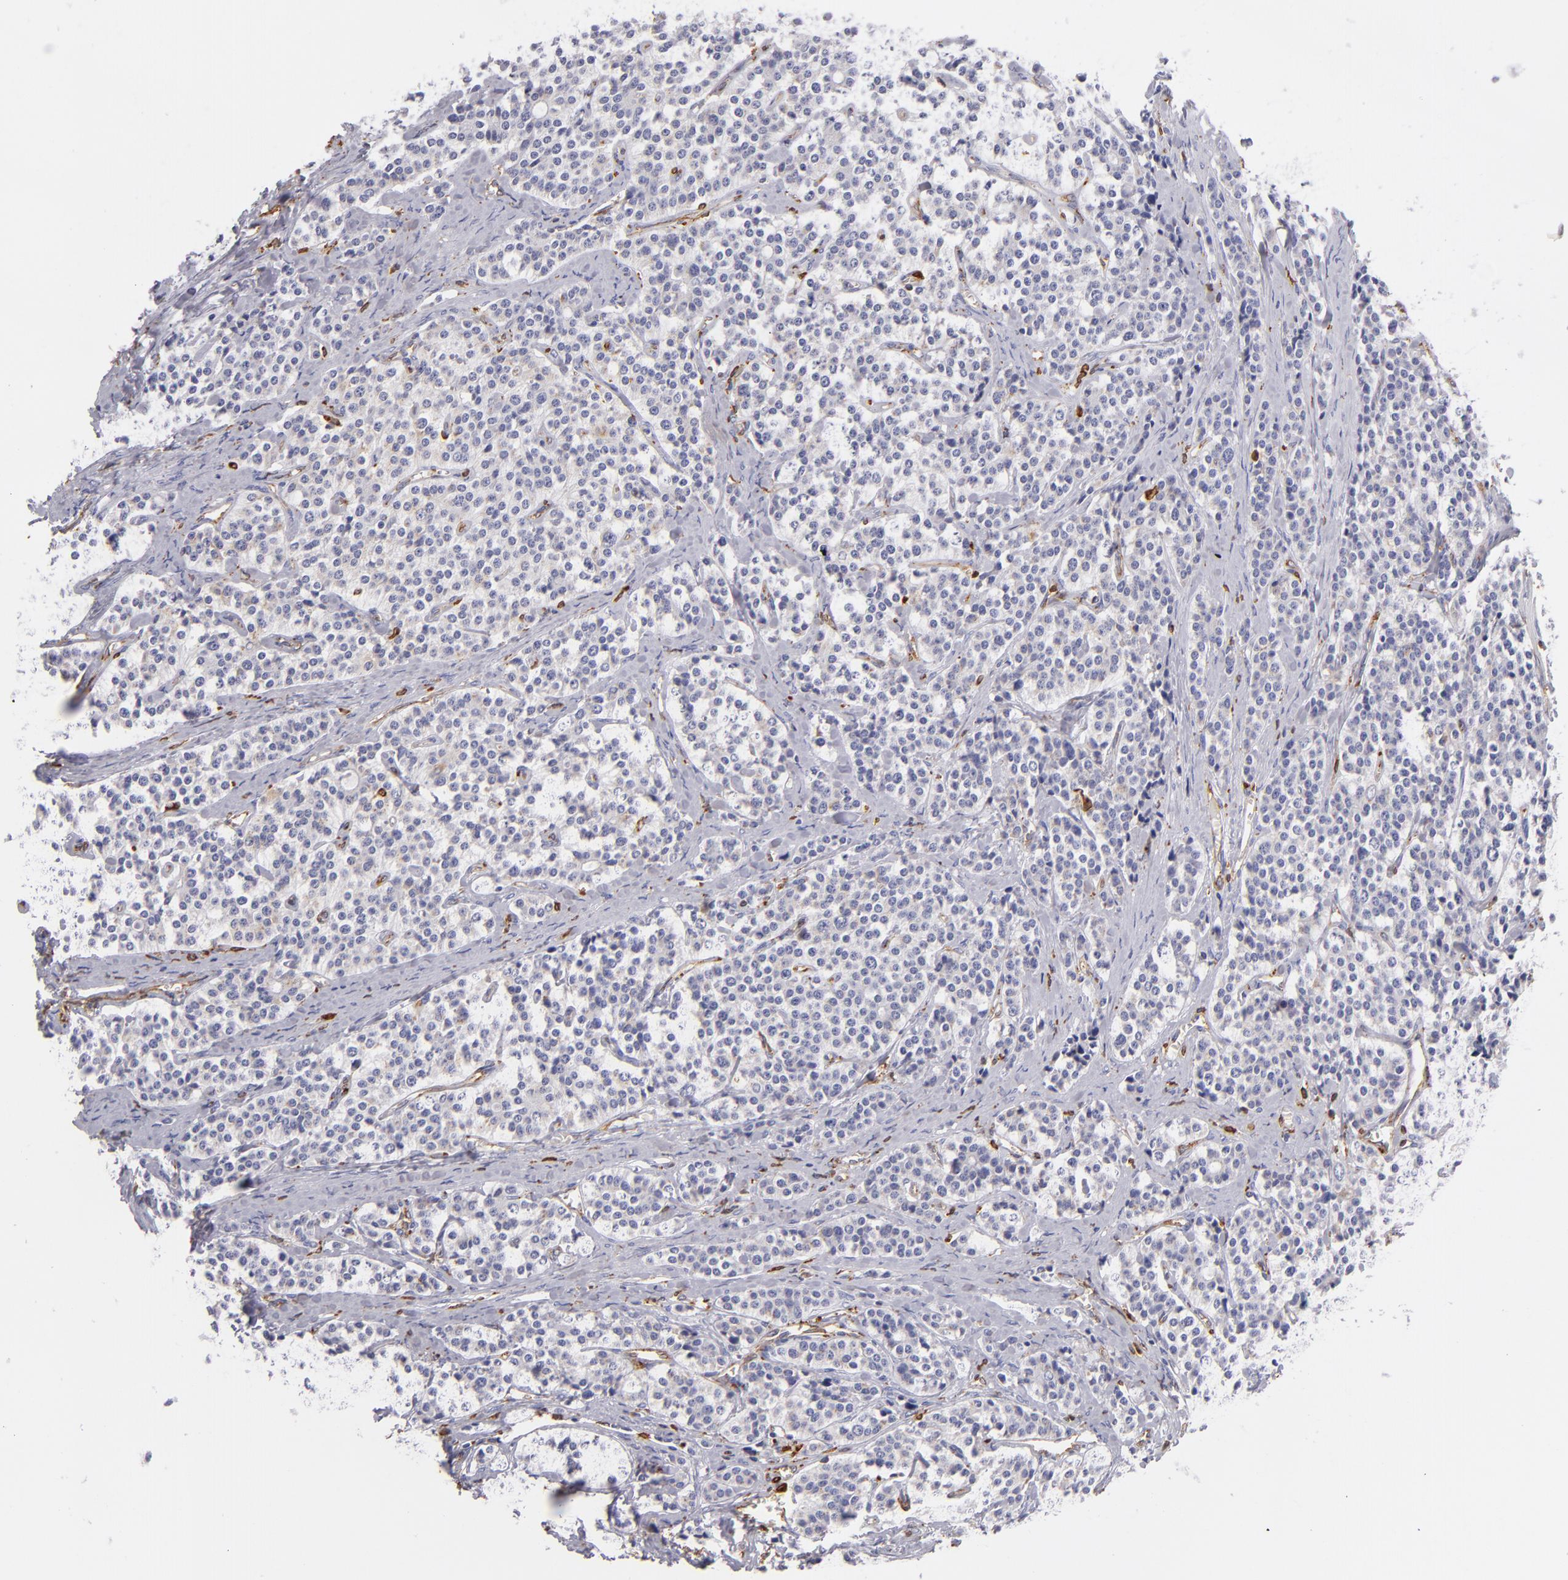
{"staining": {"intensity": "negative", "quantity": "none", "location": "none"}, "tissue": "carcinoid", "cell_type": "Tumor cells", "image_type": "cancer", "snomed": [{"axis": "morphology", "description": "Carcinoid, malignant, NOS"}, {"axis": "topography", "description": "Small intestine"}], "caption": "Immunohistochemistry (IHC) micrograph of human carcinoid (malignant) stained for a protein (brown), which exhibits no positivity in tumor cells.", "gene": "CD74", "patient": {"sex": "male", "age": 63}}